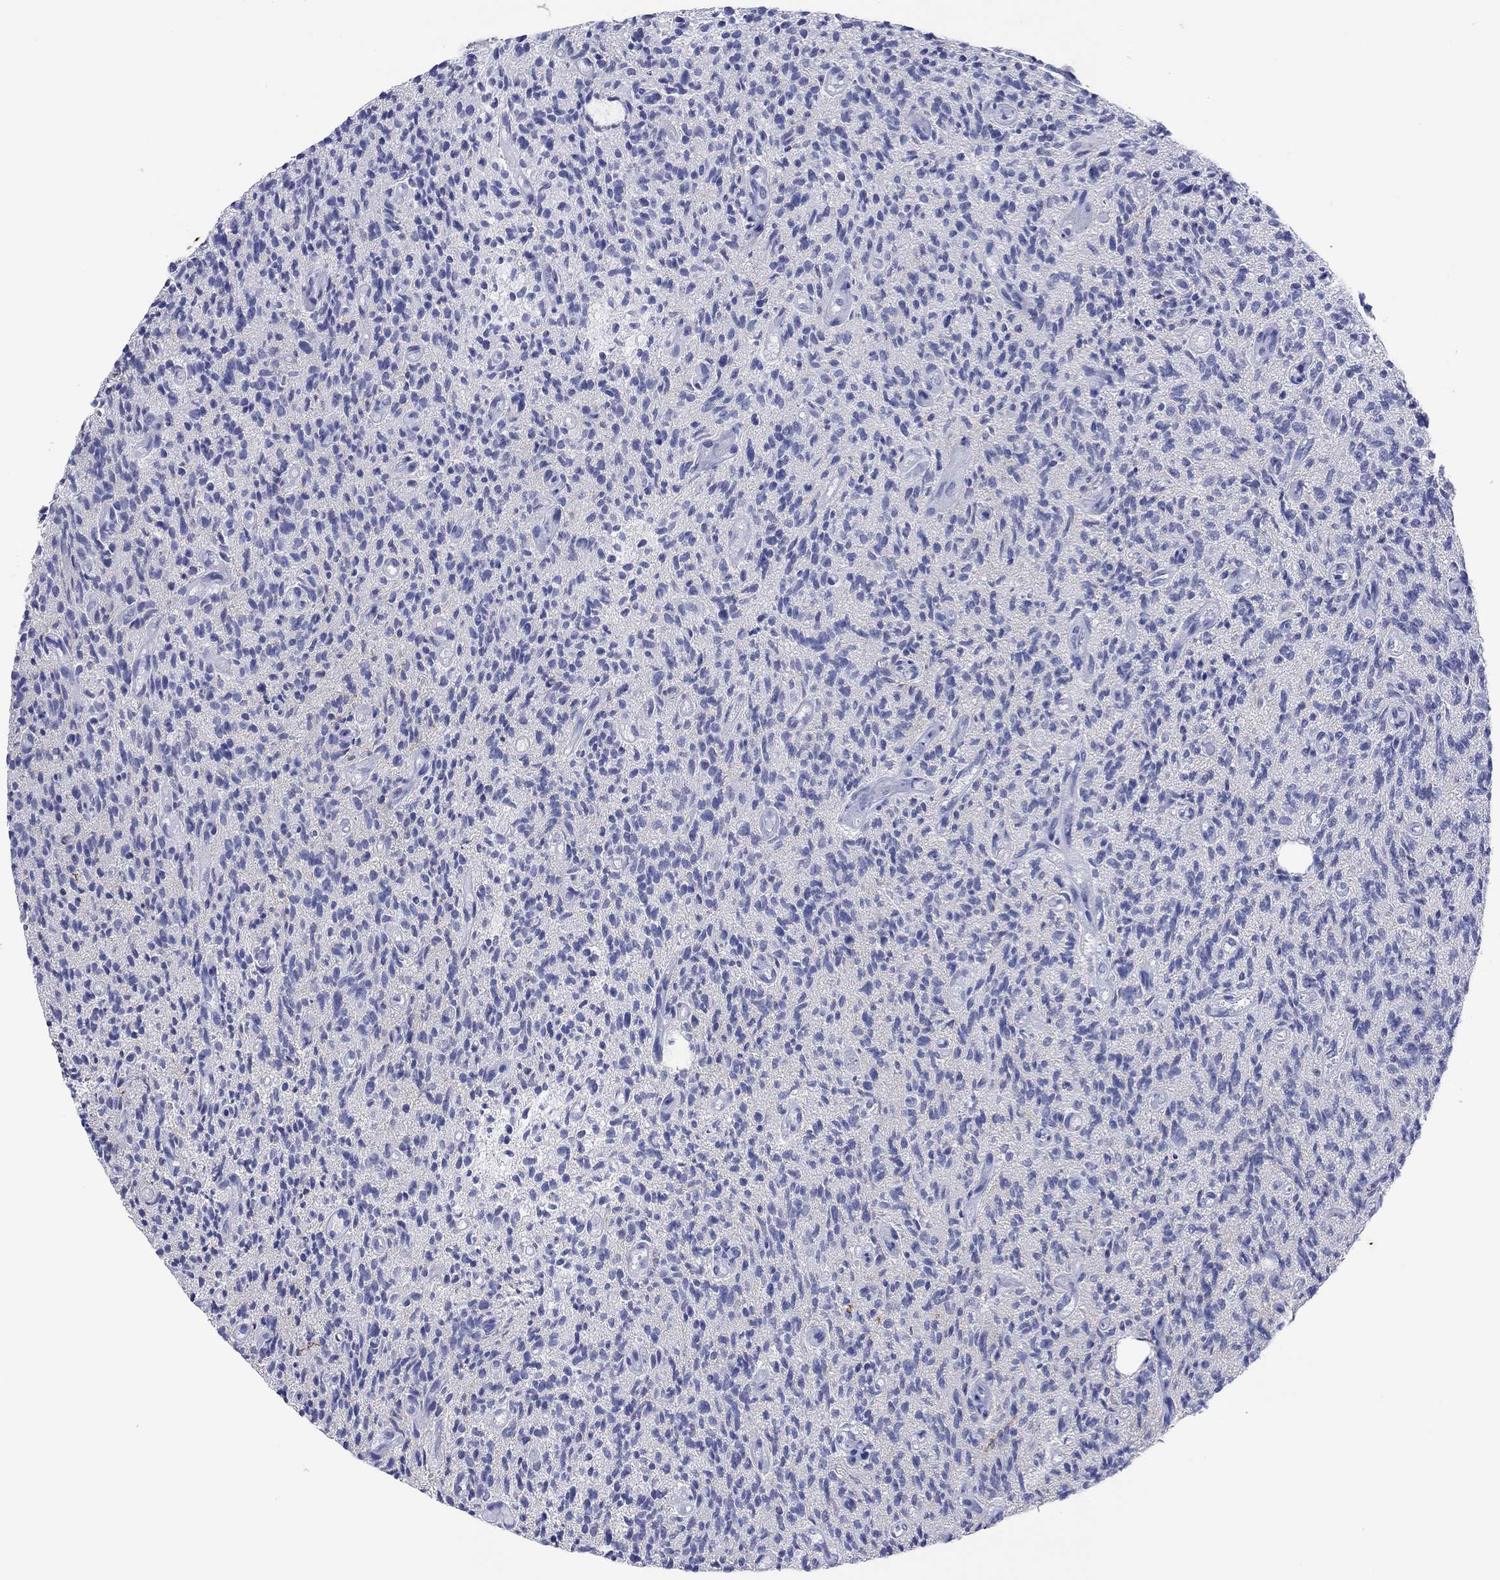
{"staining": {"intensity": "negative", "quantity": "none", "location": "none"}, "tissue": "glioma", "cell_type": "Tumor cells", "image_type": "cancer", "snomed": [{"axis": "morphology", "description": "Glioma, malignant, High grade"}, {"axis": "topography", "description": "Brain"}], "caption": "This is an immunohistochemistry photomicrograph of human malignant high-grade glioma. There is no expression in tumor cells.", "gene": "ATP1B1", "patient": {"sex": "male", "age": 64}}